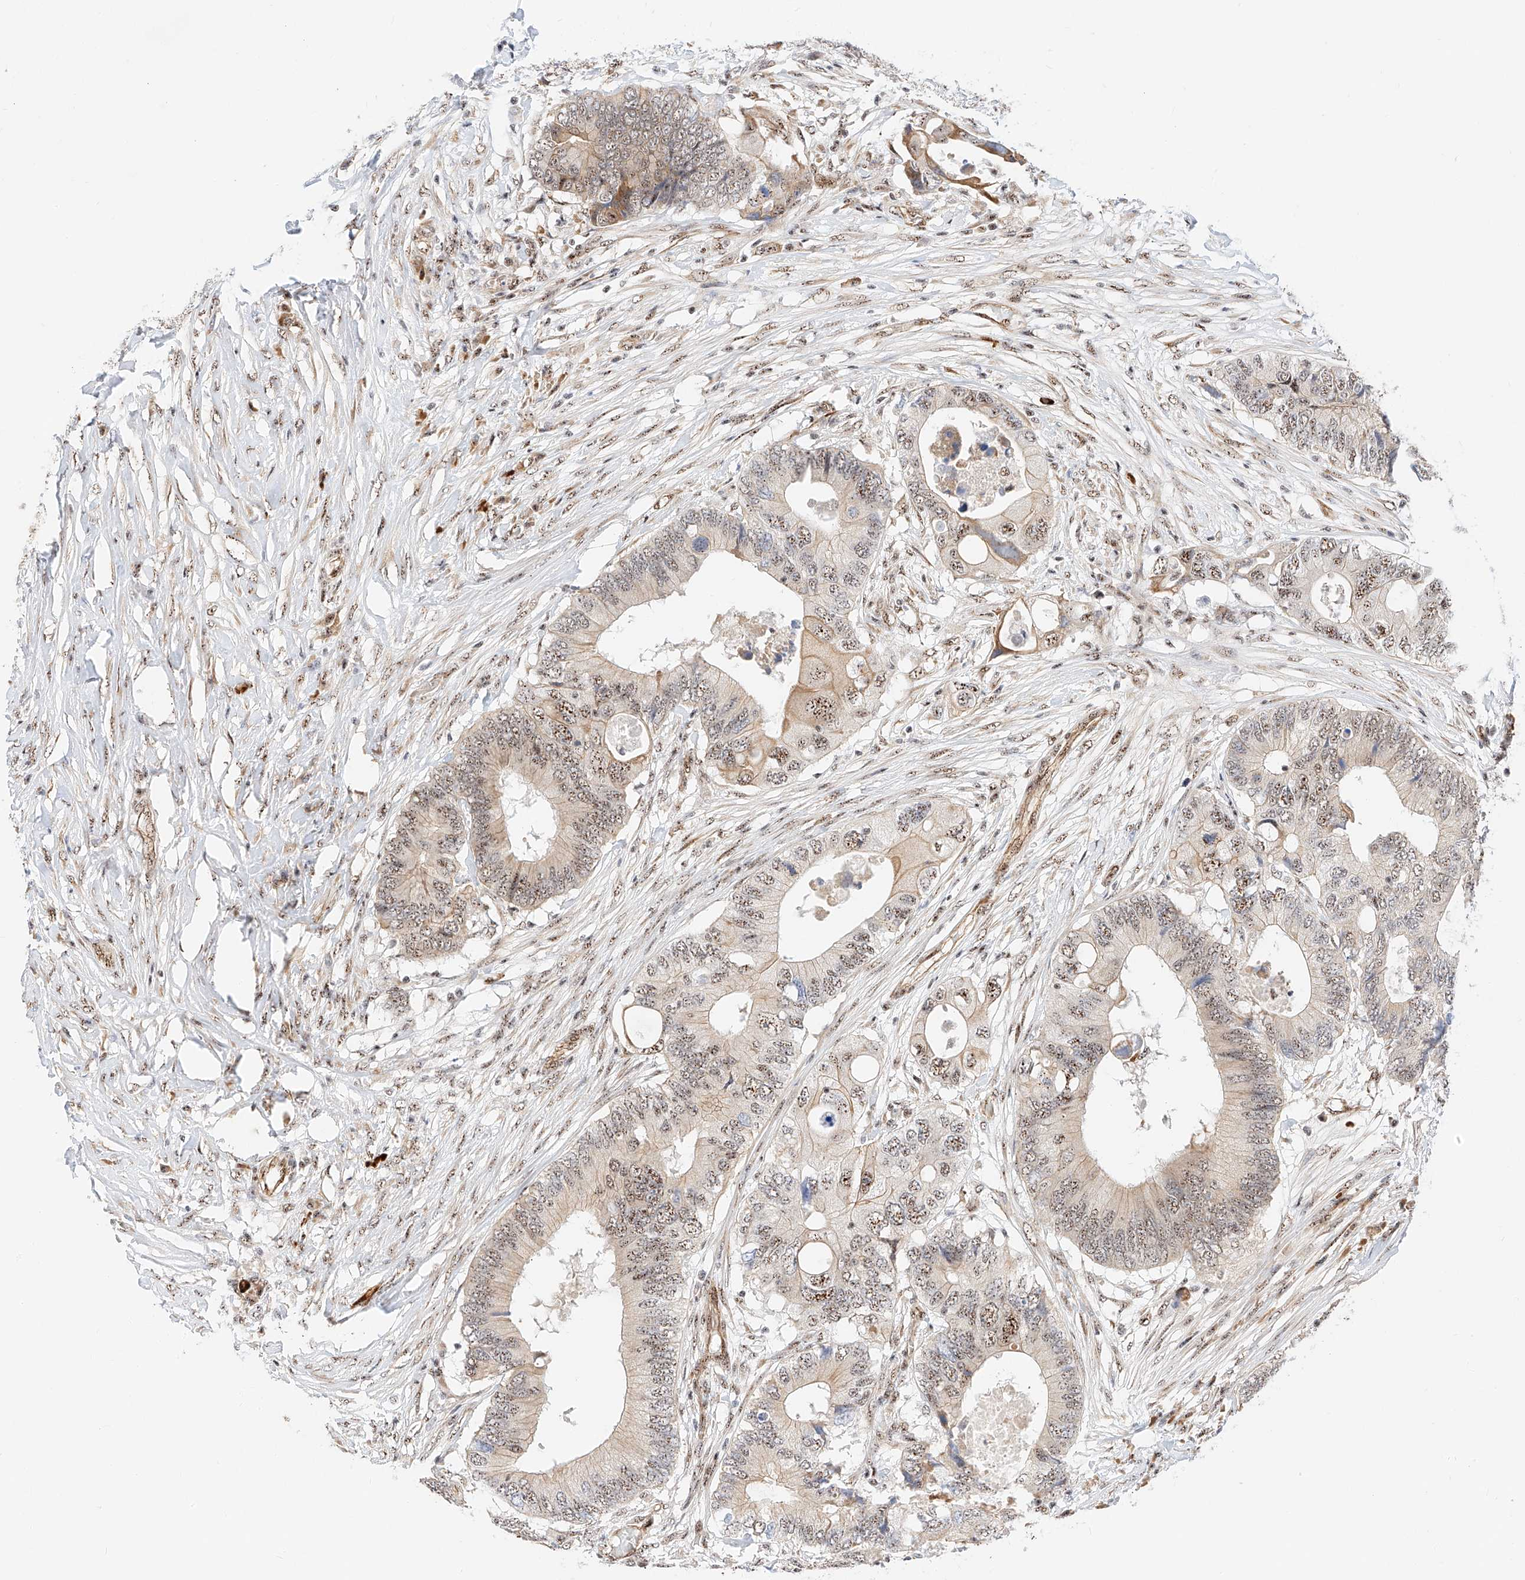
{"staining": {"intensity": "moderate", "quantity": ">75%", "location": "nuclear"}, "tissue": "colorectal cancer", "cell_type": "Tumor cells", "image_type": "cancer", "snomed": [{"axis": "morphology", "description": "Adenocarcinoma, NOS"}, {"axis": "topography", "description": "Colon"}], "caption": "Protein staining demonstrates moderate nuclear expression in approximately >75% of tumor cells in colorectal cancer (adenocarcinoma).", "gene": "ATXN7L2", "patient": {"sex": "male", "age": 71}}